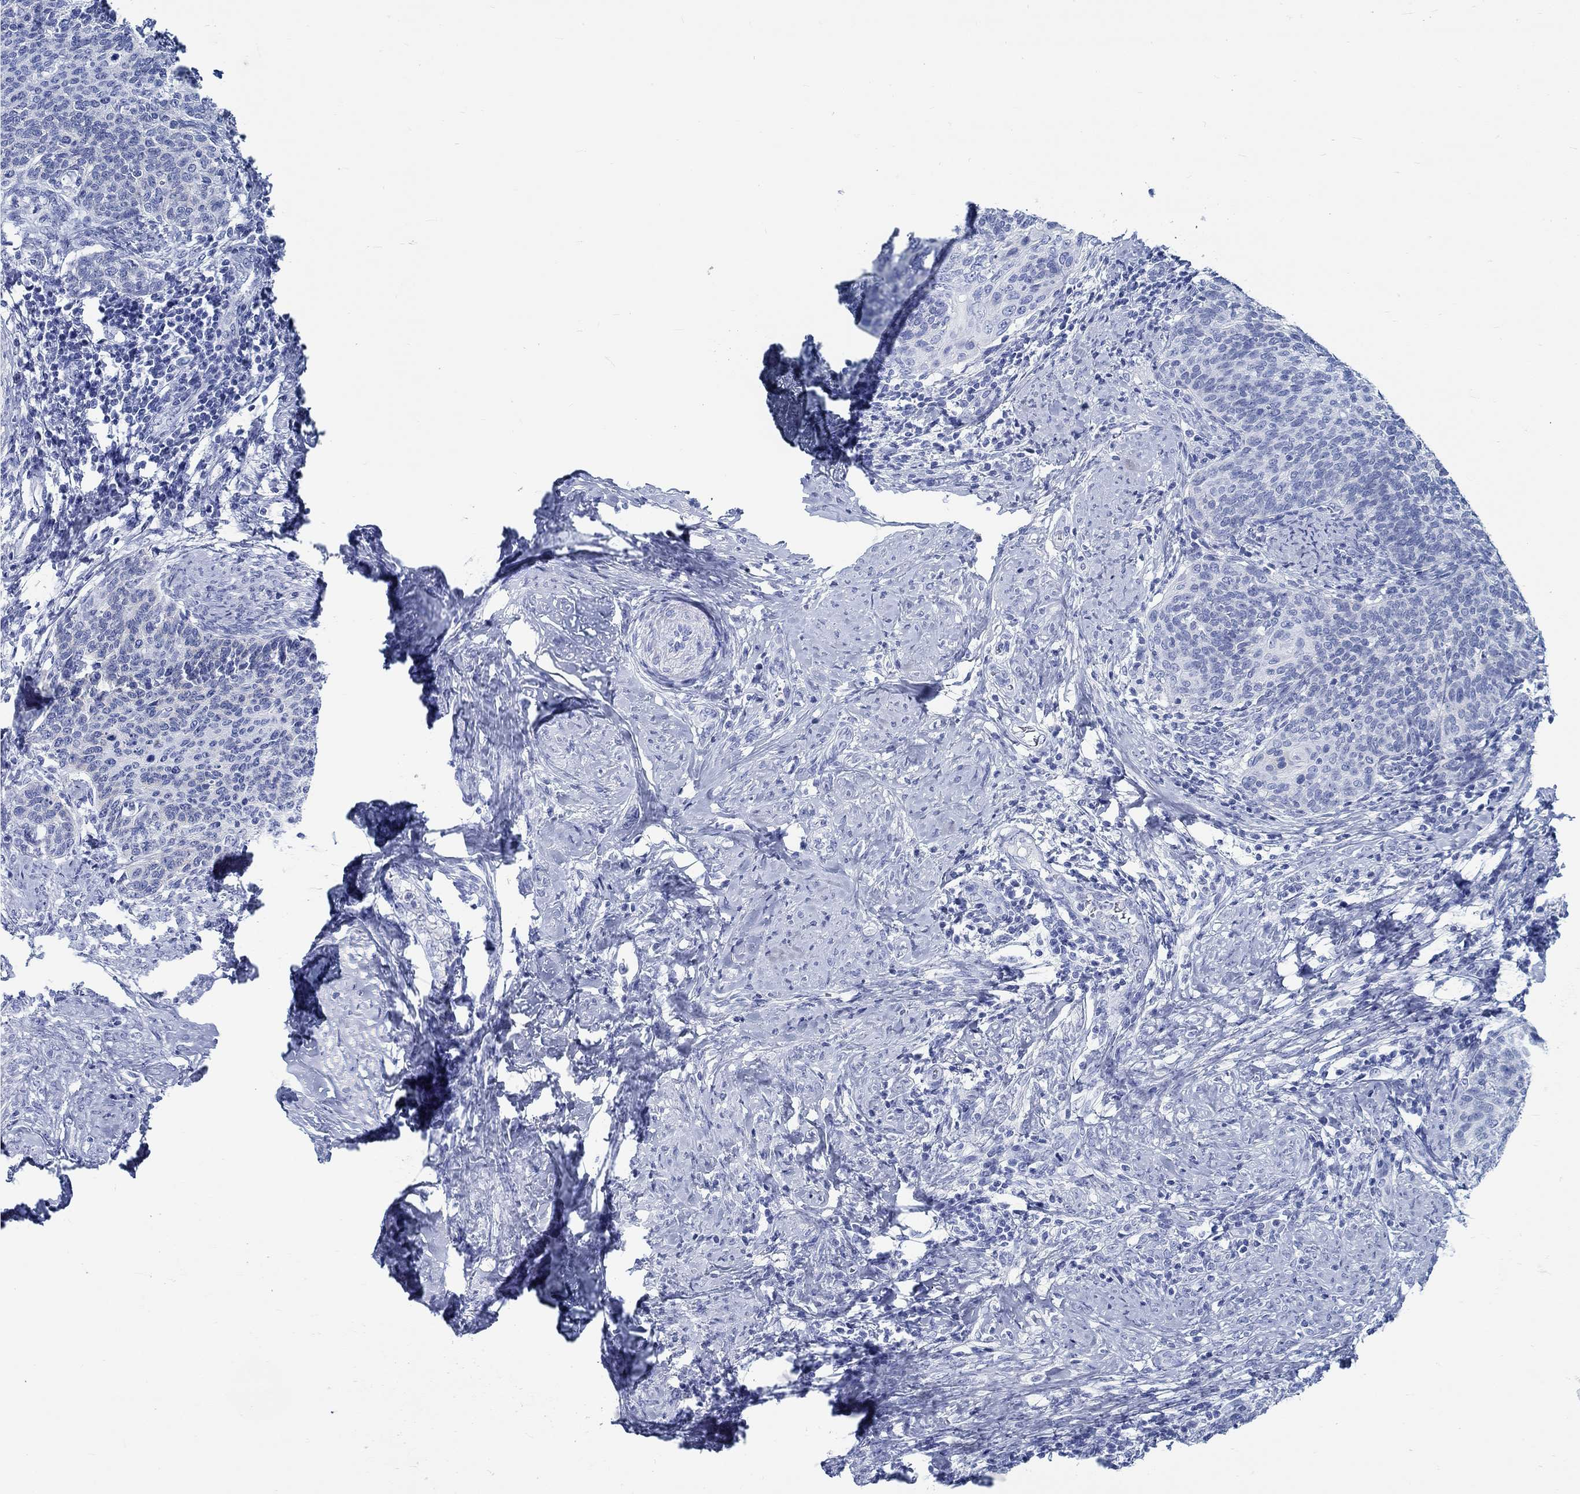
{"staining": {"intensity": "negative", "quantity": "none", "location": "none"}, "tissue": "cervical cancer", "cell_type": "Tumor cells", "image_type": "cancer", "snomed": [{"axis": "morphology", "description": "Normal tissue, NOS"}, {"axis": "morphology", "description": "Squamous cell carcinoma, NOS"}, {"axis": "topography", "description": "Cervix"}], "caption": "IHC micrograph of human cervical cancer (squamous cell carcinoma) stained for a protein (brown), which demonstrates no positivity in tumor cells.", "gene": "RD3L", "patient": {"sex": "female", "age": 39}}